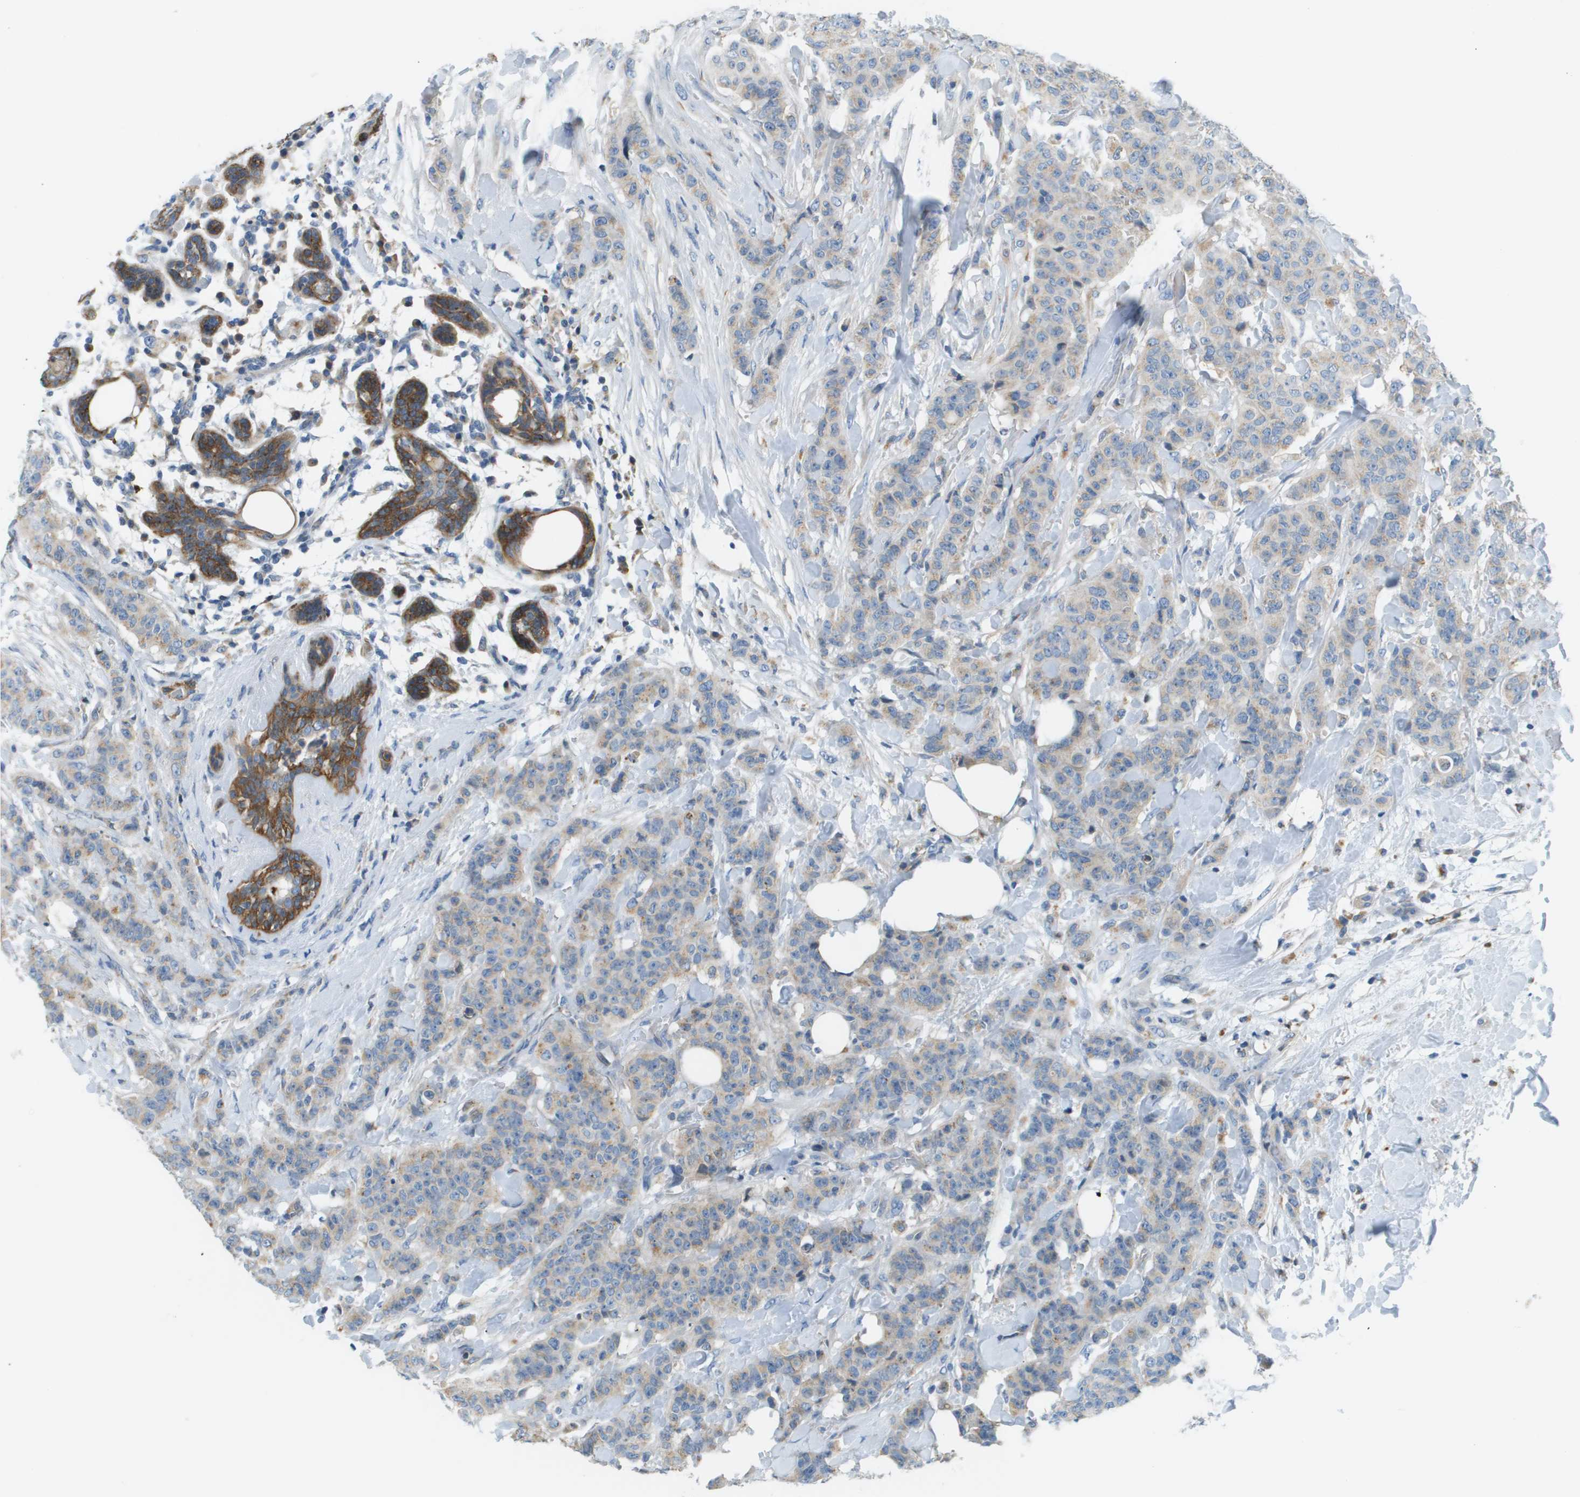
{"staining": {"intensity": "moderate", "quantity": "<25%", "location": "cytoplasmic/membranous"}, "tissue": "breast cancer", "cell_type": "Tumor cells", "image_type": "cancer", "snomed": [{"axis": "morphology", "description": "Normal tissue, NOS"}, {"axis": "morphology", "description": "Duct carcinoma"}, {"axis": "topography", "description": "Breast"}], "caption": "Immunohistochemical staining of human infiltrating ductal carcinoma (breast) shows low levels of moderate cytoplasmic/membranous staining in about <25% of tumor cells.", "gene": "MYH11", "patient": {"sex": "female", "age": 40}}